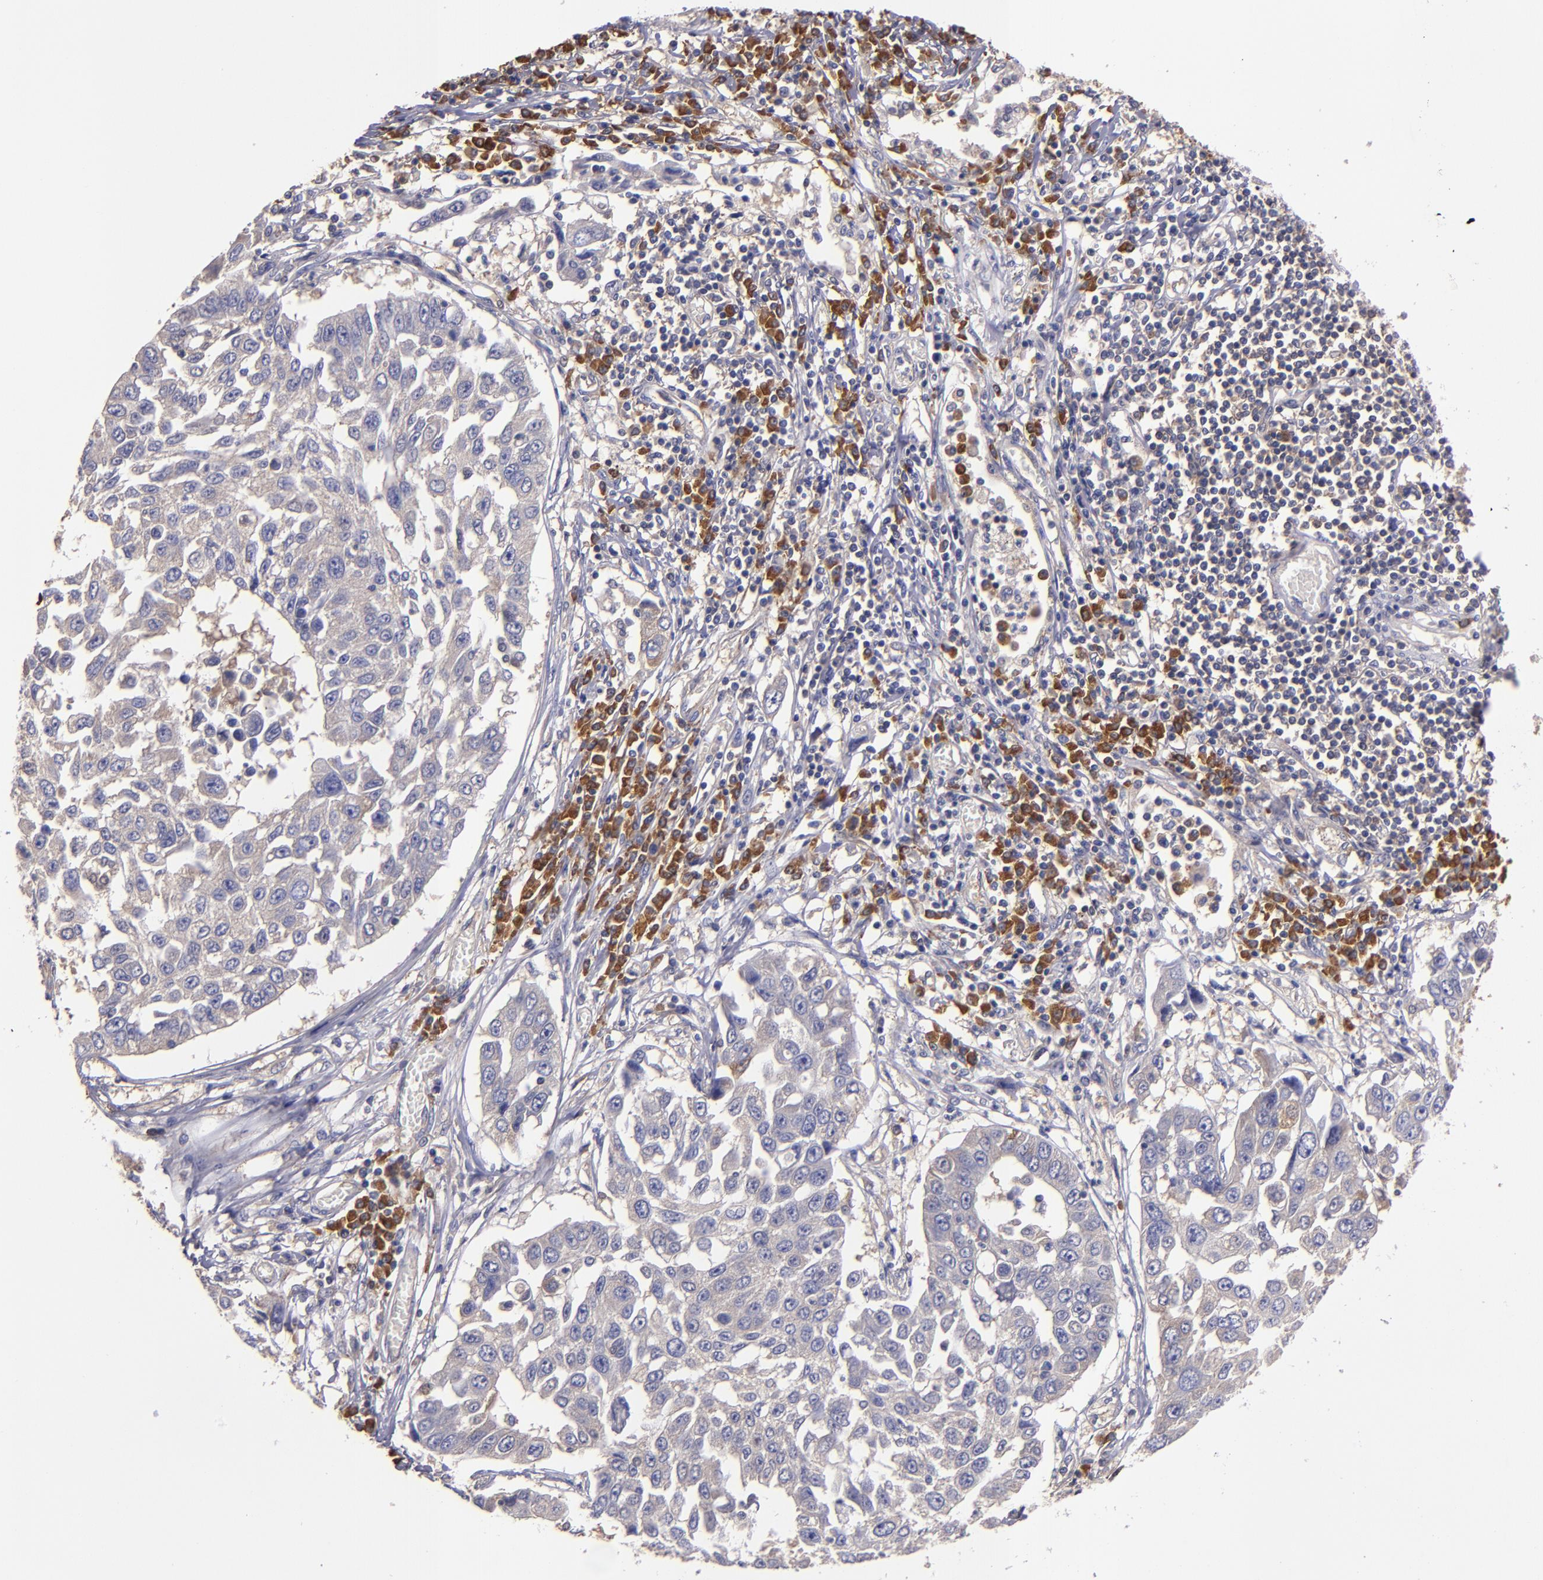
{"staining": {"intensity": "weak", "quantity": "<25%", "location": "cytoplasmic/membranous"}, "tissue": "lung cancer", "cell_type": "Tumor cells", "image_type": "cancer", "snomed": [{"axis": "morphology", "description": "Squamous cell carcinoma, NOS"}, {"axis": "topography", "description": "Lung"}], "caption": "Human lung cancer stained for a protein using immunohistochemistry (IHC) exhibits no staining in tumor cells.", "gene": "CARS1", "patient": {"sex": "male", "age": 71}}